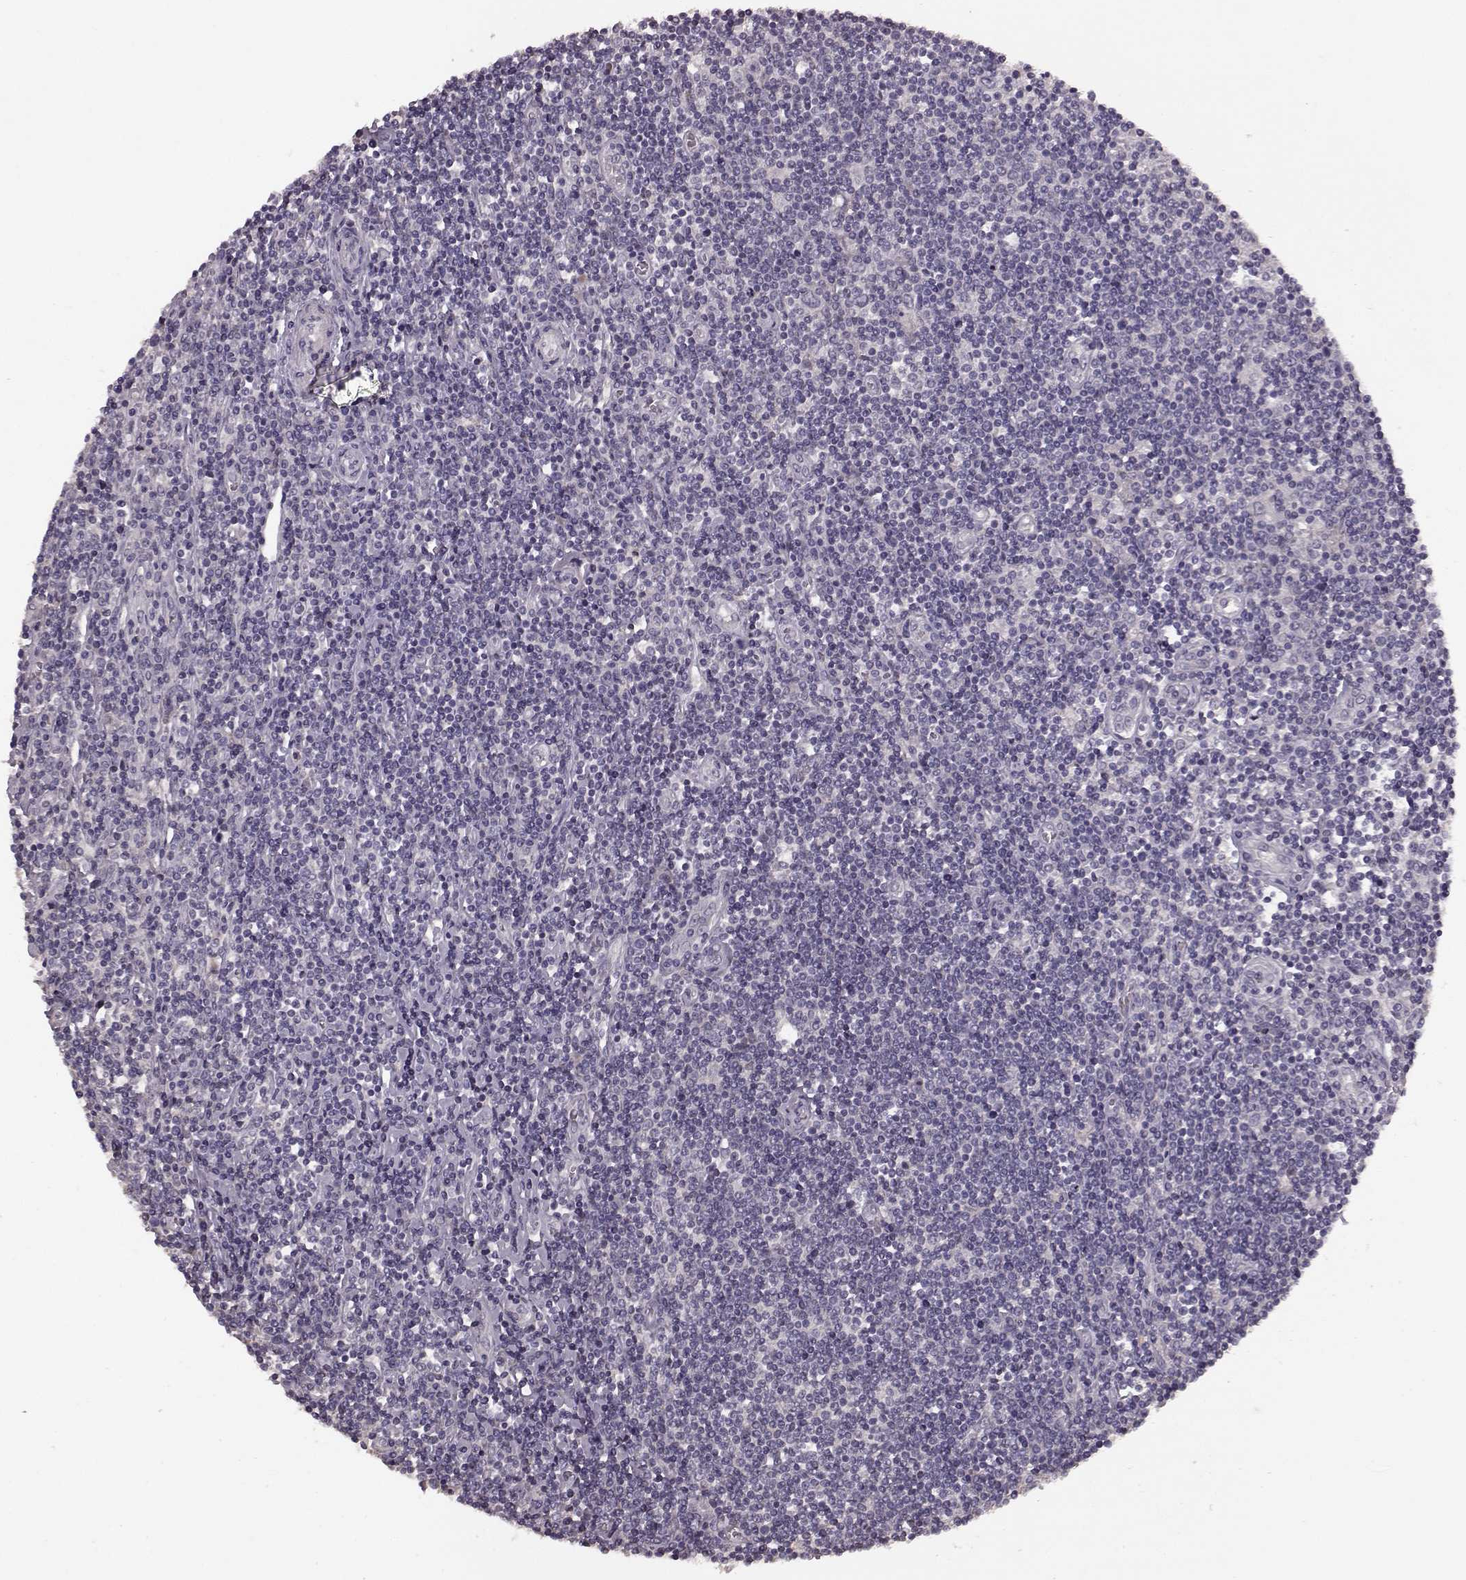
{"staining": {"intensity": "negative", "quantity": "none", "location": "none"}, "tissue": "lymphoma", "cell_type": "Tumor cells", "image_type": "cancer", "snomed": [{"axis": "morphology", "description": "Hodgkin's disease, NOS"}, {"axis": "topography", "description": "Lymph node"}], "caption": "There is no significant staining in tumor cells of lymphoma.", "gene": "SLC52A3", "patient": {"sex": "male", "age": 40}}